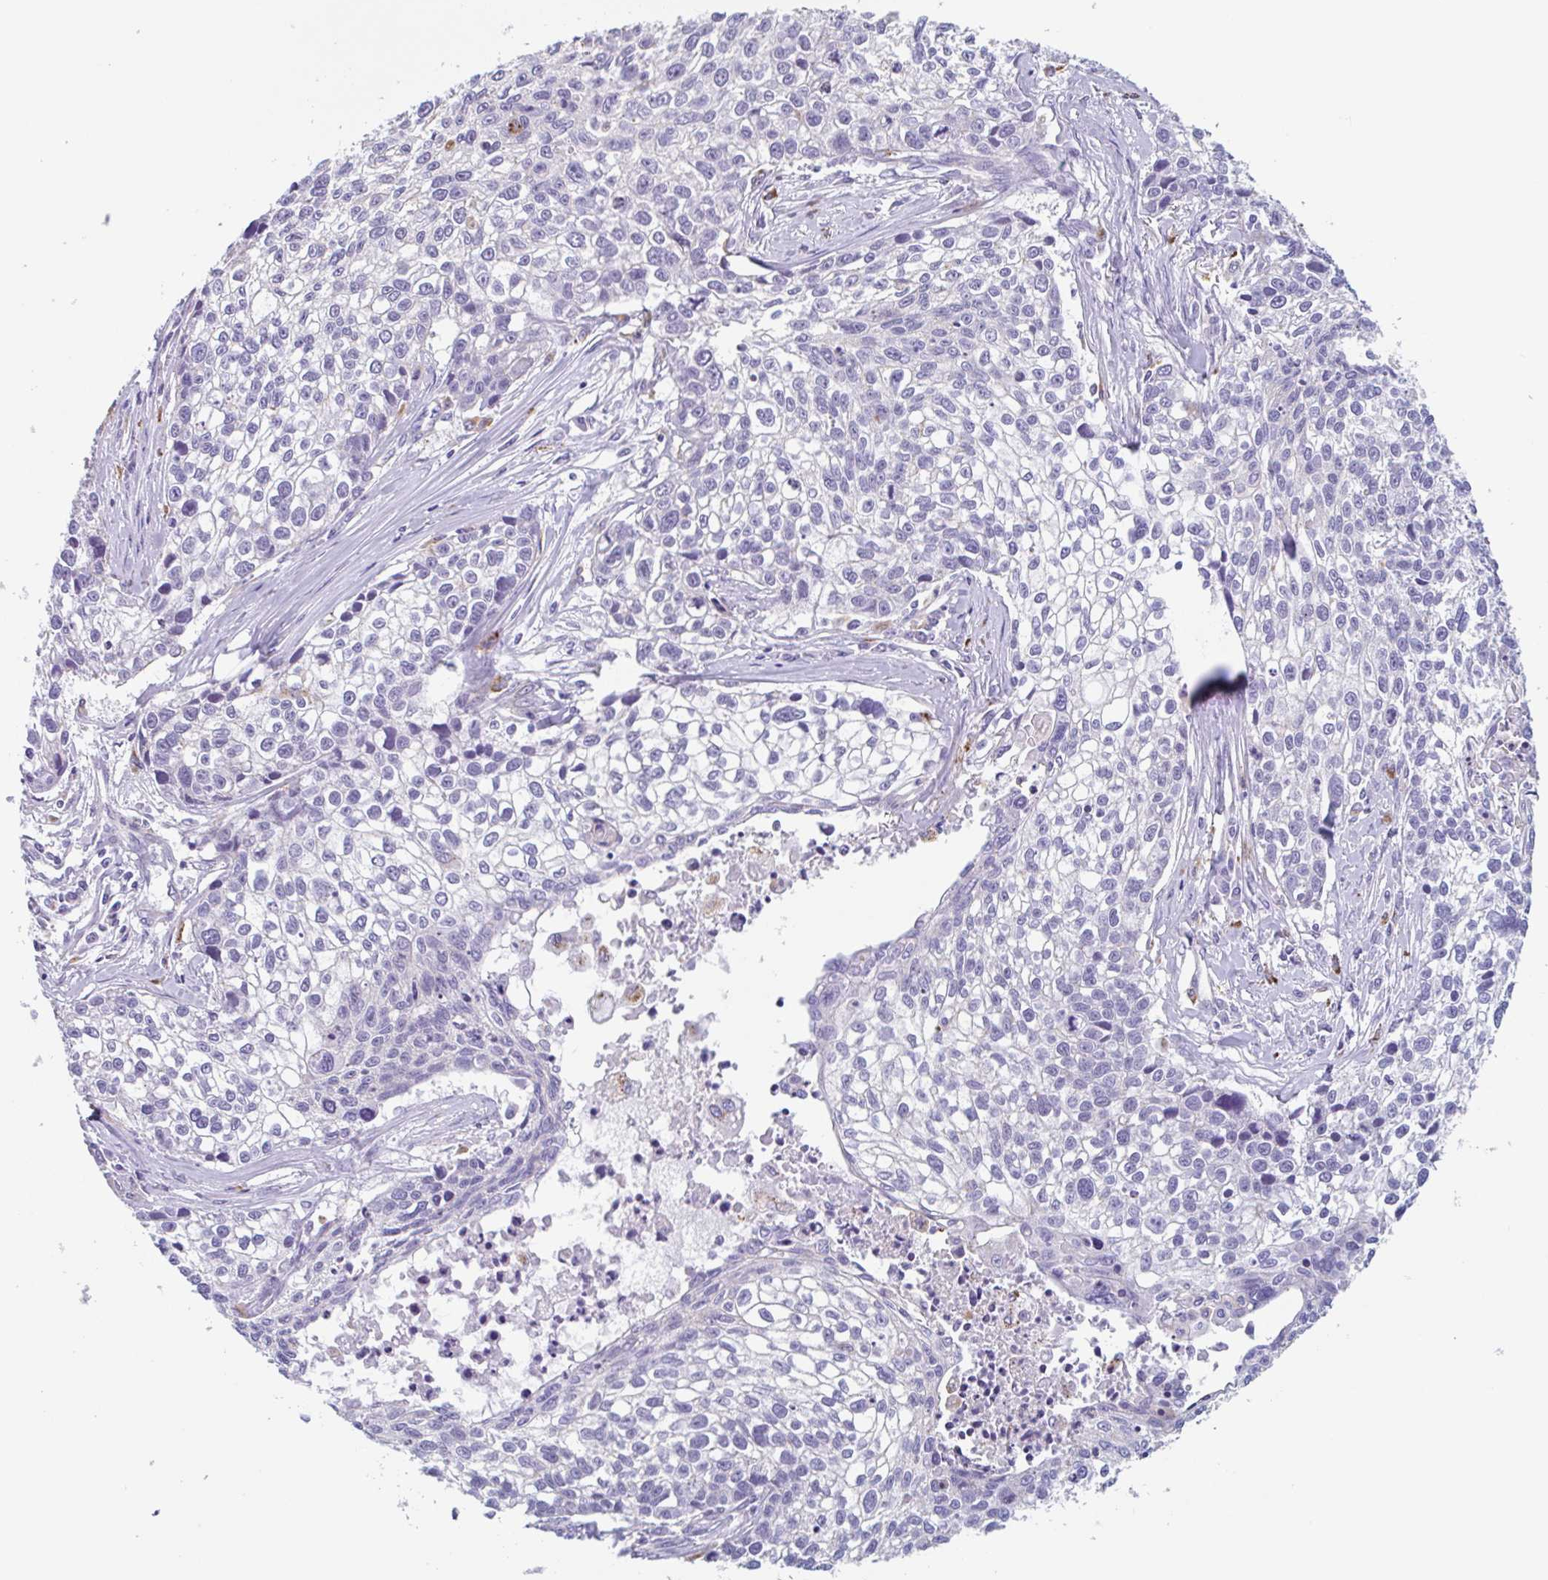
{"staining": {"intensity": "negative", "quantity": "none", "location": "none"}, "tissue": "lung cancer", "cell_type": "Tumor cells", "image_type": "cancer", "snomed": [{"axis": "morphology", "description": "Squamous cell carcinoma, NOS"}, {"axis": "topography", "description": "Lung"}], "caption": "A high-resolution photomicrograph shows IHC staining of lung squamous cell carcinoma, which shows no significant expression in tumor cells.", "gene": "LENG9", "patient": {"sex": "male", "age": 74}}